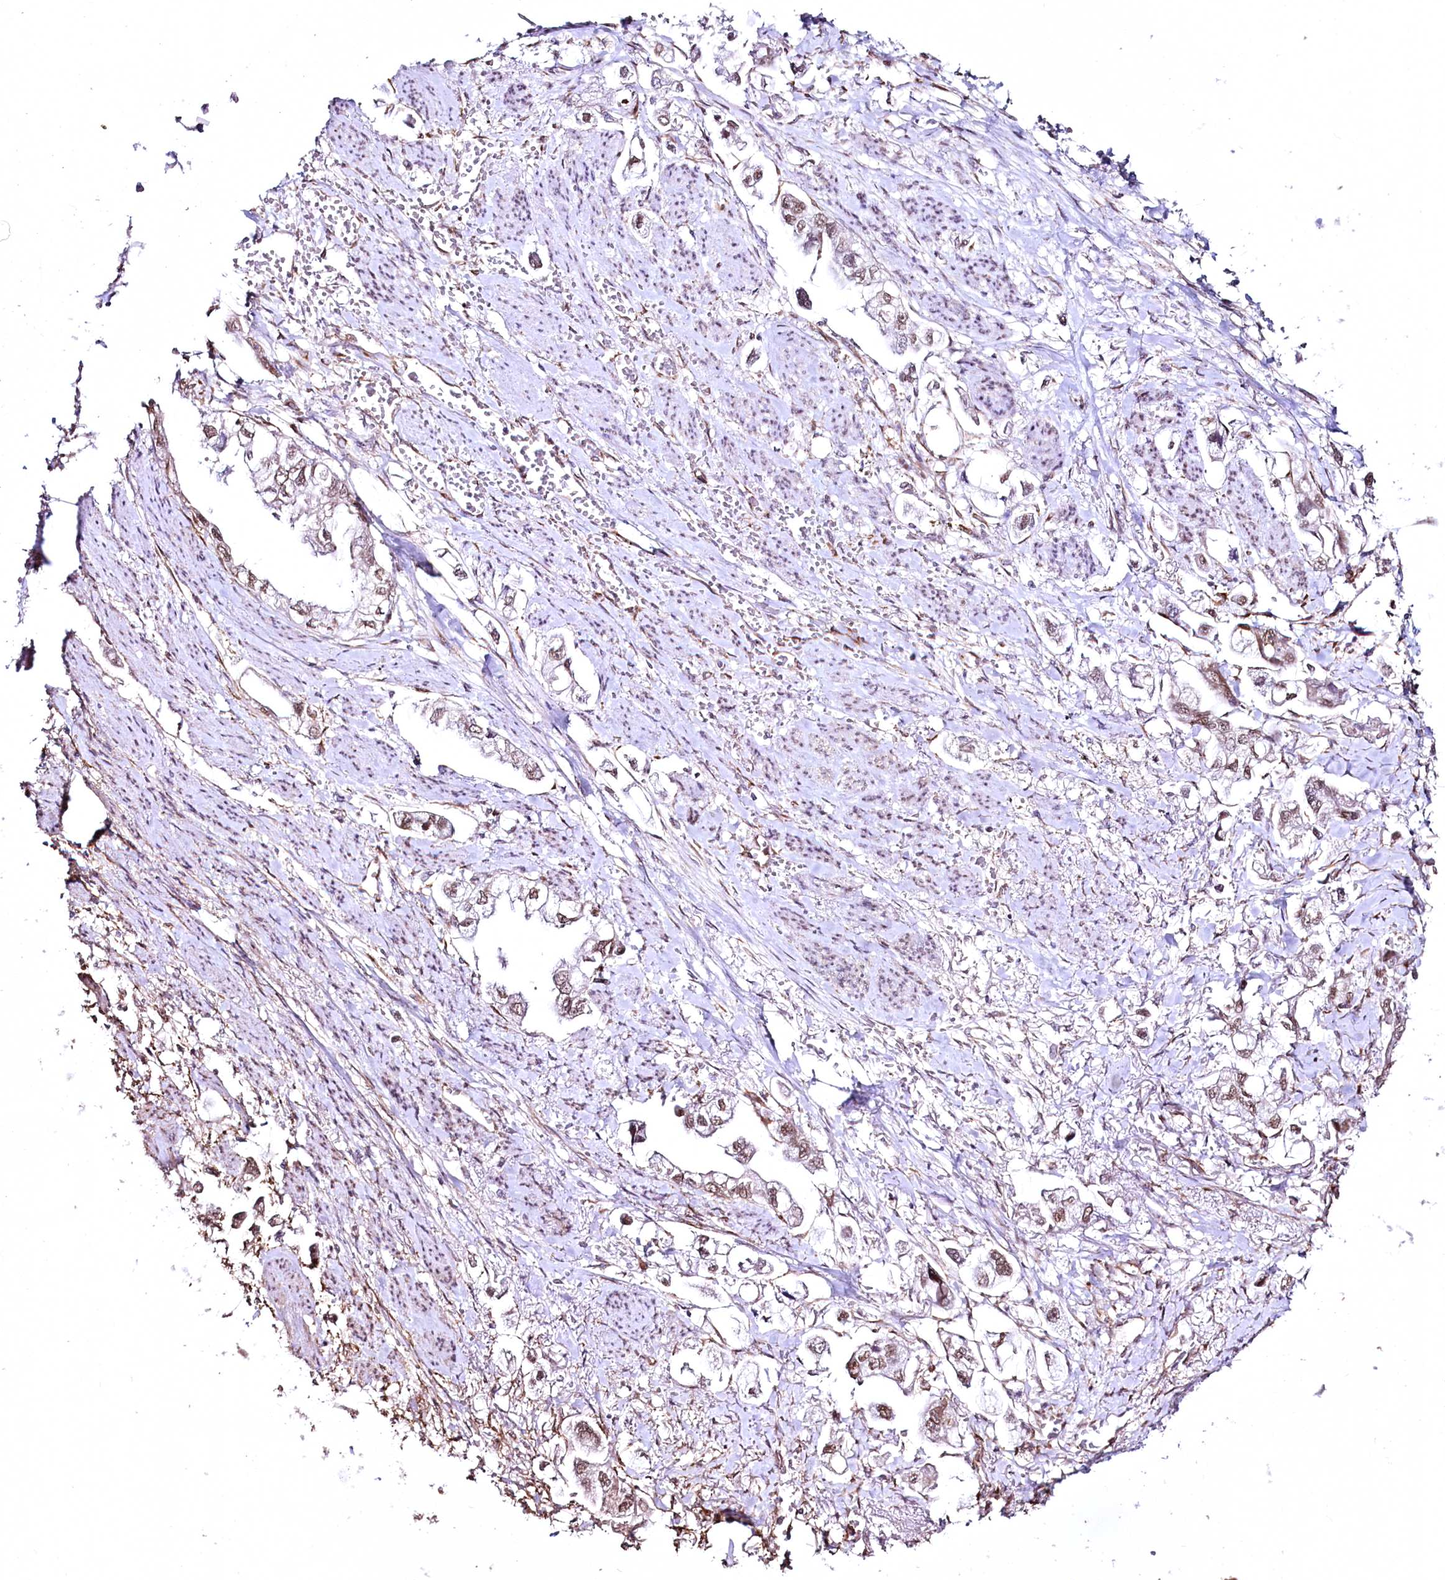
{"staining": {"intensity": "moderate", "quantity": ">75%", "location": "nuclear"}, "tissue": "stomach cancer", "cell_type": "Tumor cells", "image_type": "cancer", "snomed": [{"axis": "morphology", "description": "Adenocarcinoma, NOS"}, {"axis": "topography", "description": "Stomach"}], "caption": "Stomach cancer was stained to show a protein in brown. There is medium levels of moderate nuclear positivity in approximately >75% of tumor cells.", "gene": "YBX3", "patient": {"sex": "male", "age": 62}}